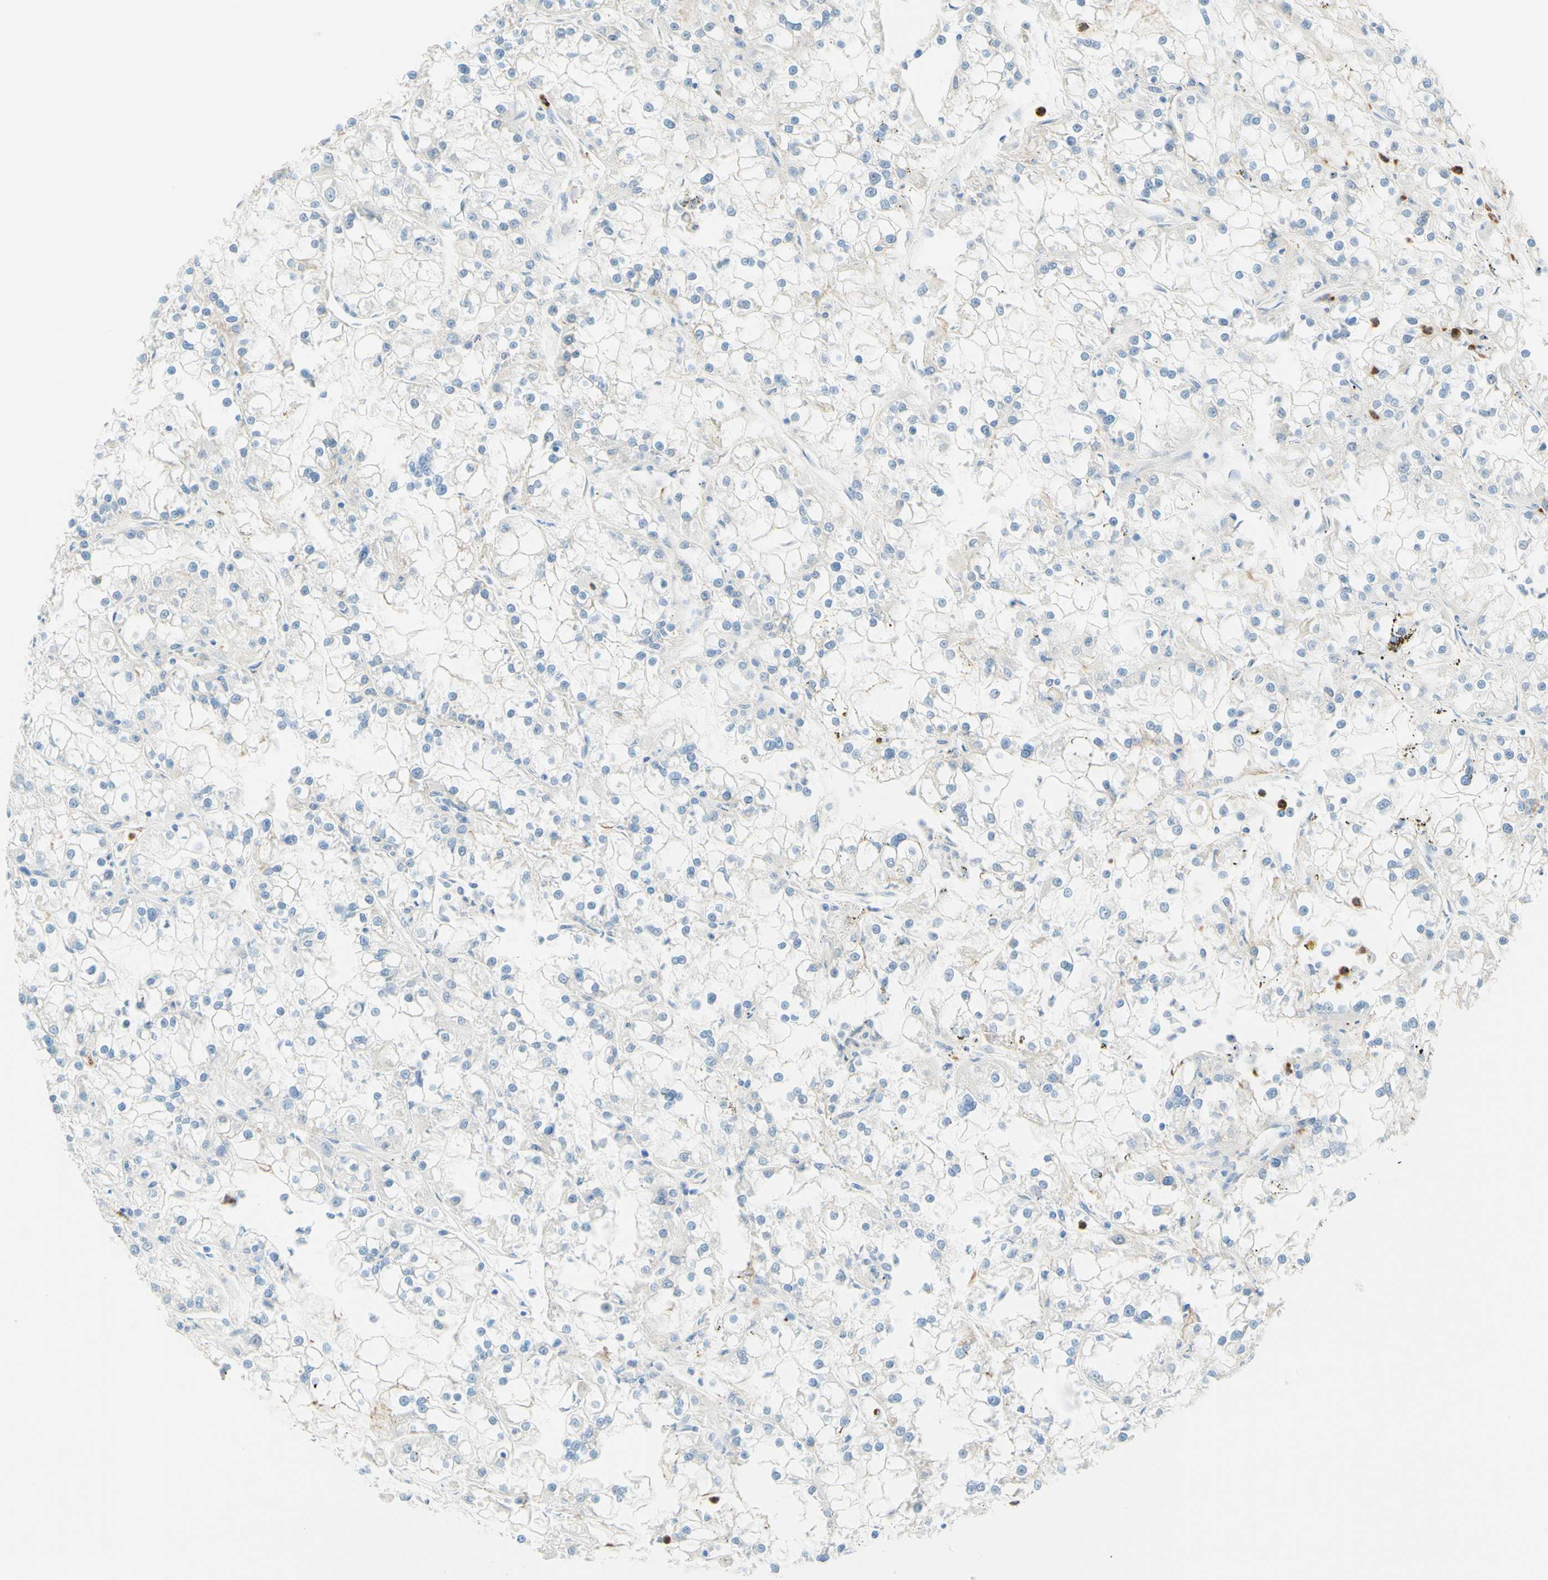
{"staining": {"intensity": "negative", "quantity": "none", "location": "none"}, "tissue": "renal cancer", "cell_type": "Tumor cells", "image_type": "cancer", "snomed": [{"axis": "morphology", "description": "Adenocarcinoma, NOS"}, {"axis": "topography", "description": "Kidney"}], "caption": "This is a image of immunohistochemistry (IHC) staining of renal cancer (adenocarcinoma), which shows no positivity in tumor cells. (DAB (3,3'-diaminobenzidine) immunohistochemistry with hematoxylin counter stain).", "gene": "TREM2", "patient": {"sex": "female", "age": 52}}